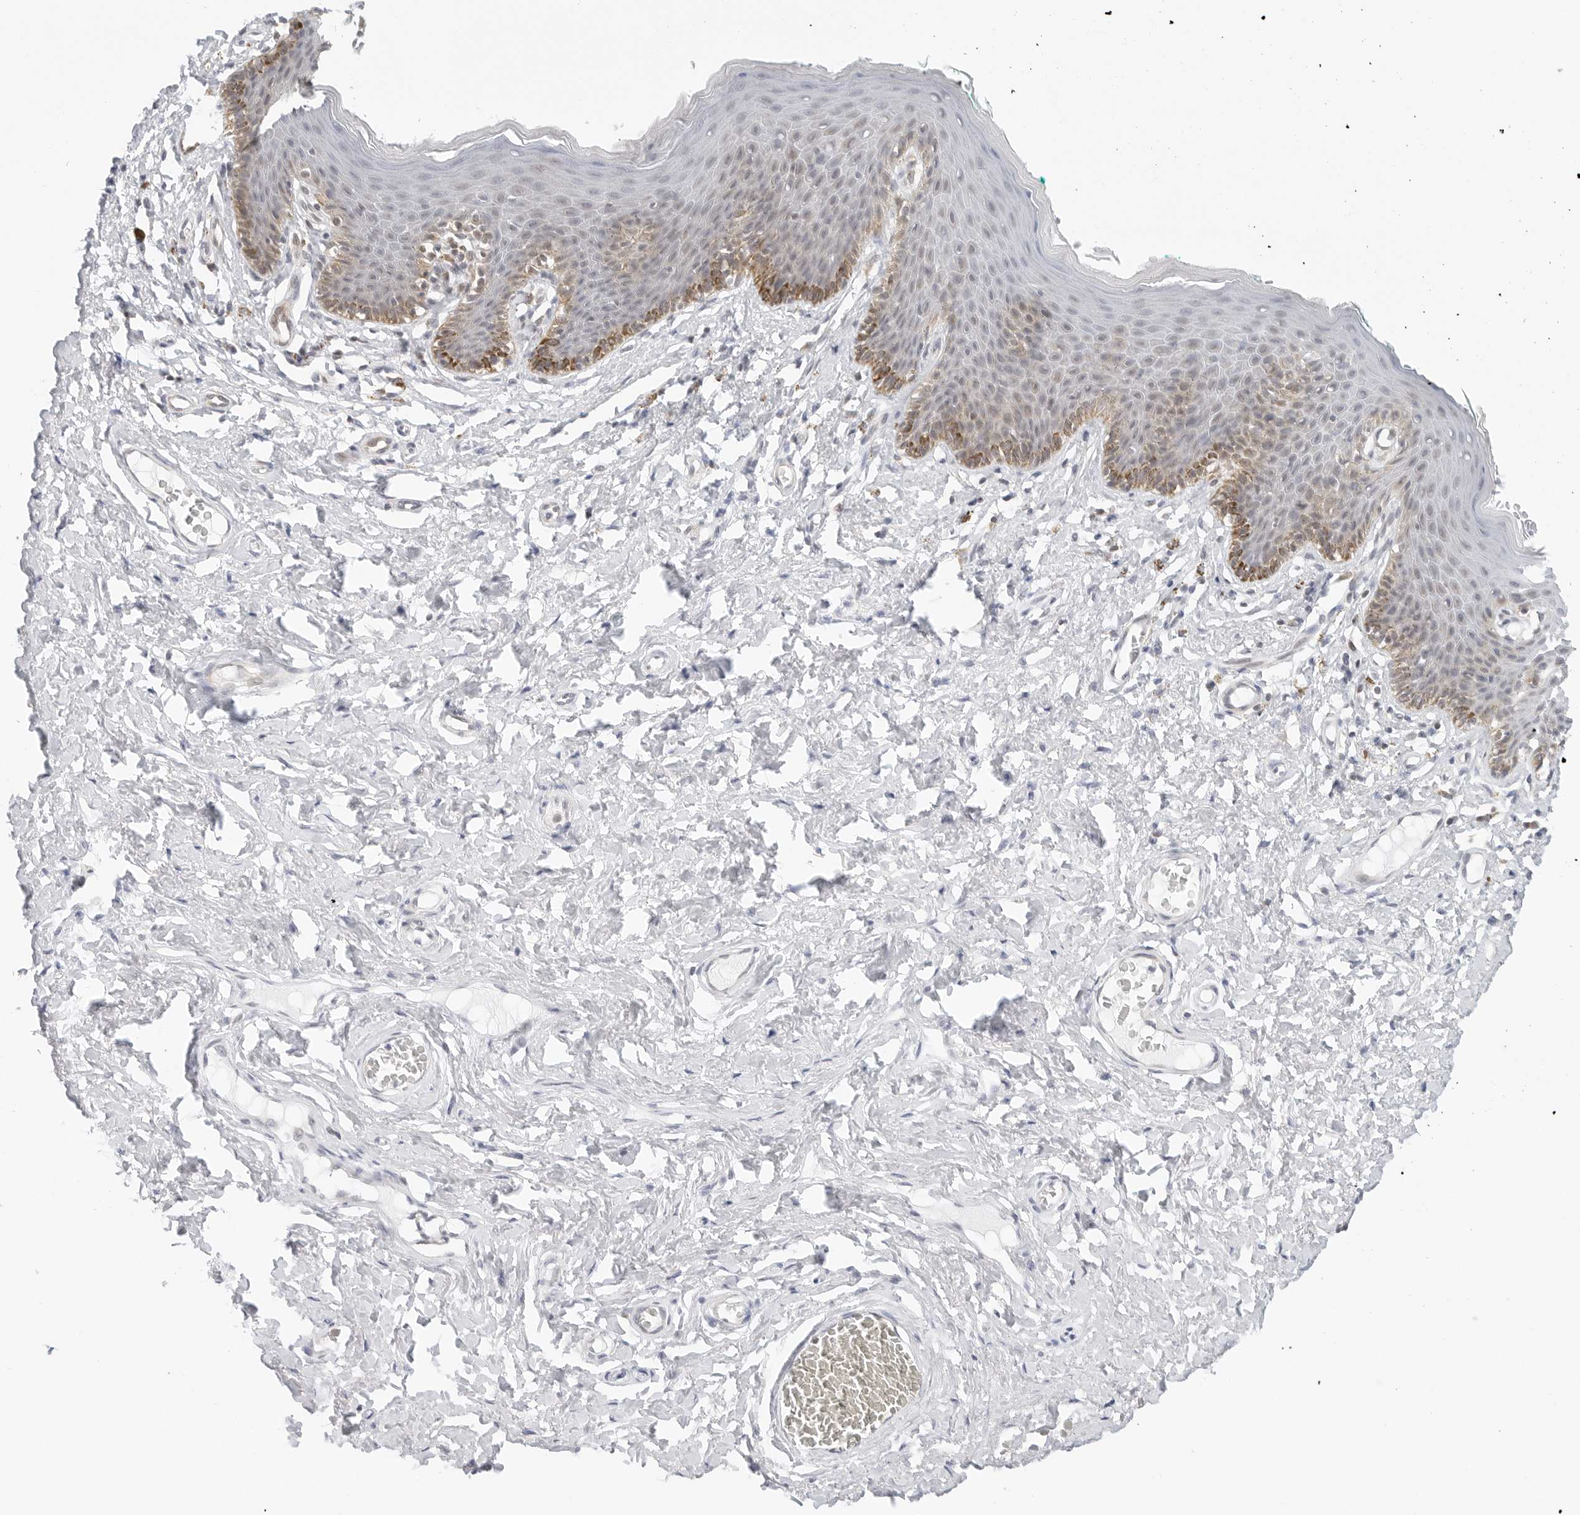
{"staining": {"intensity": "moderate", "quantity": "25%-75%", "location": "cytoplasmic/membranous"}, "tissue": "skin", "cell_type": "Epidermal cells", "image_type": "normal", "snomed": [{"axis": "morphology", "description": "Normal tissue, NOS"}, {"axis": "topography", "description": "Vulva"}], "caption": "Unremarkable skin was stained to show a protein in brown. There is medium levels of moderate cytoplasmic/membranous positivity in approximately 25%-75% of epidermal cells.", "gene": "POLR3GL", "patient": {"sex": "female", "age": 66}}